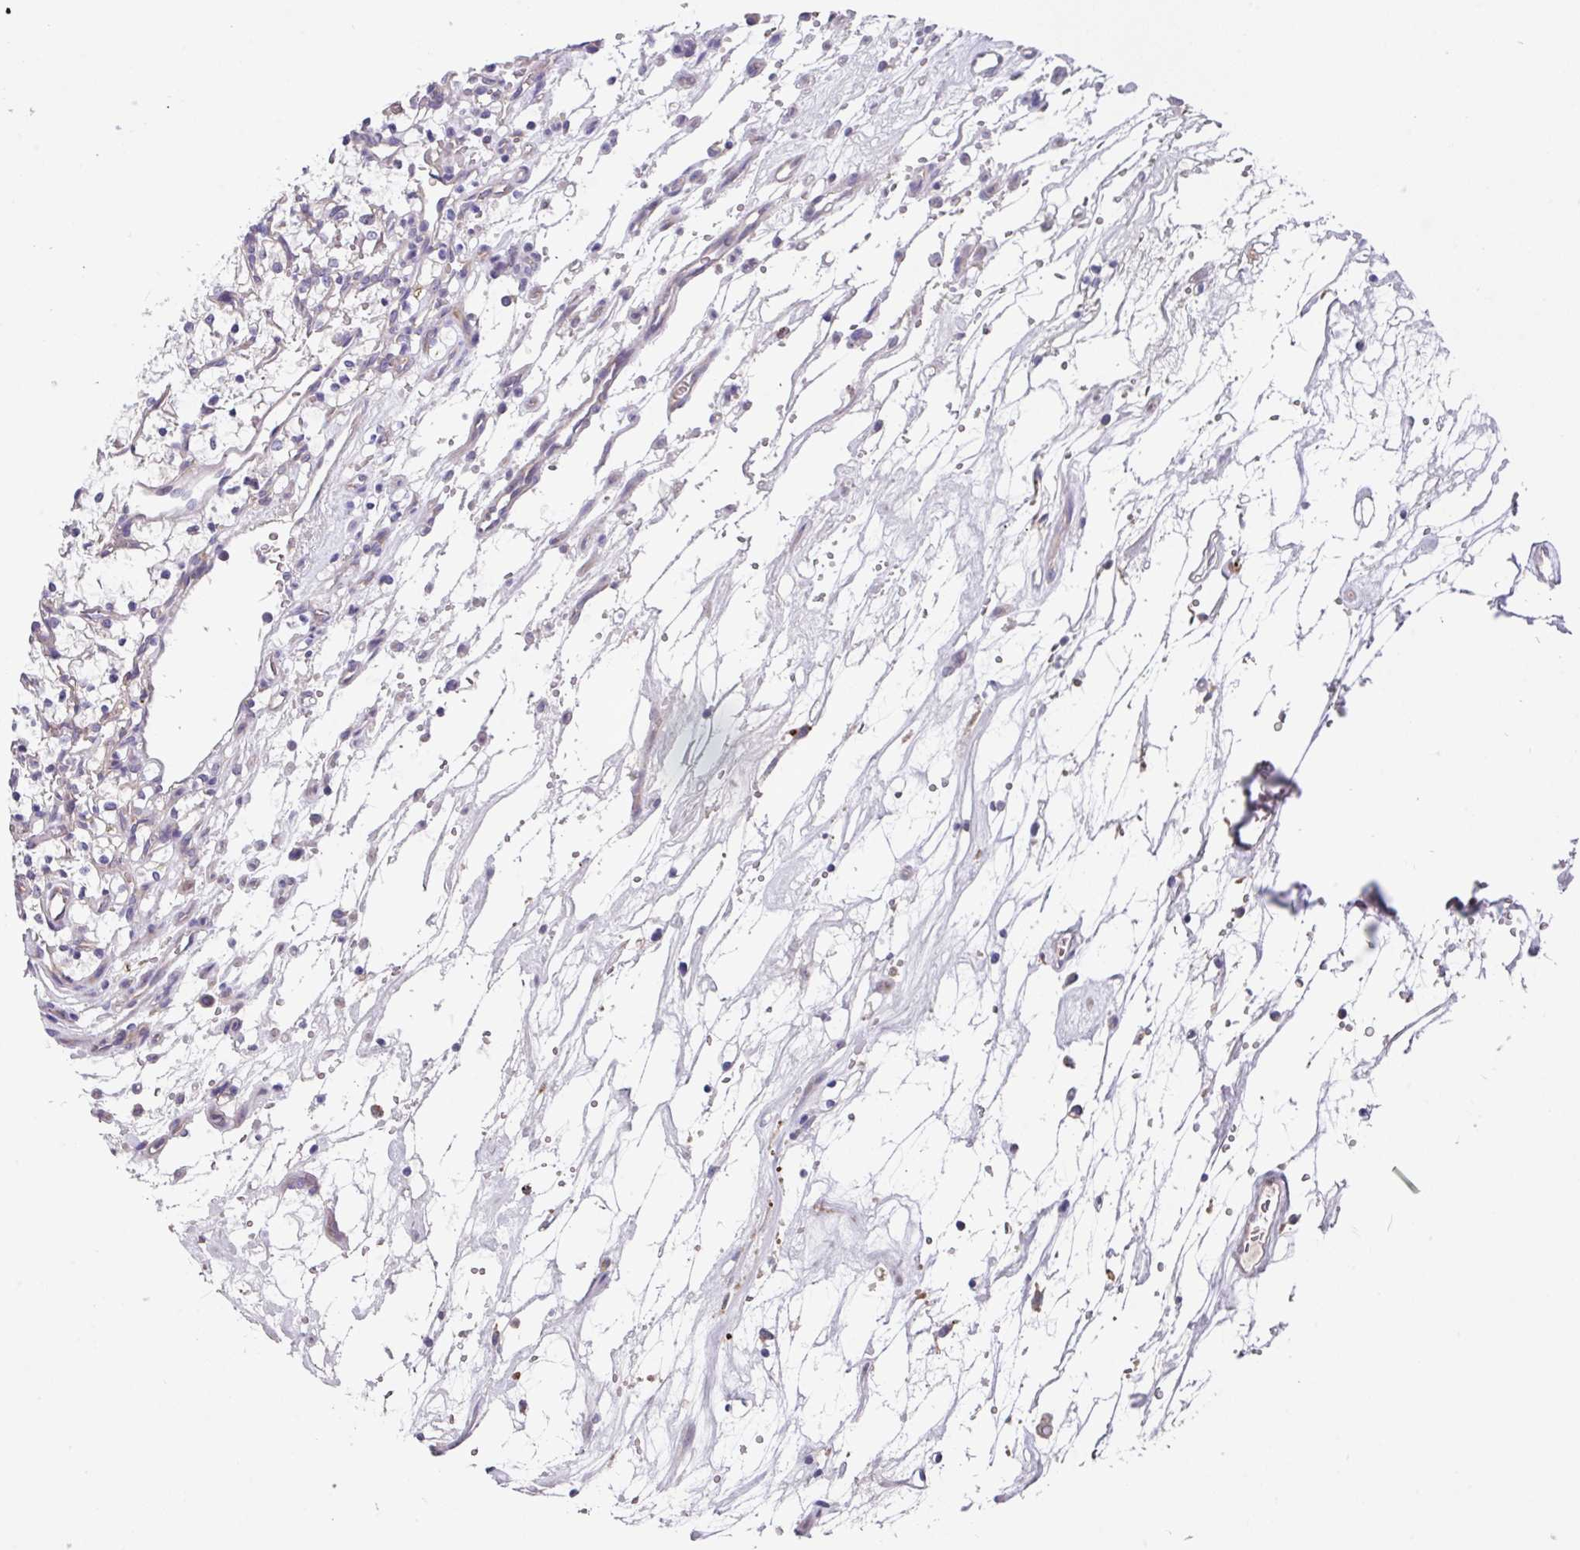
{"staining": {"intensity": "negative", "quantity": "none", "location": "none"}, "tissue": "renal cancer", "cell_type": "Tumor cells", "image_type": "cancer", "snomed": [{"axis": "morphology", "description": "Adenocarcinoma, NOS"}, {"axis": "topography", "description": "Kidney"}], "caption": "A photomicrograph of human renal adenocarcinoma is negative for staining in tumor cells.", "gene": "EIF4B", "patient": {"sex": "female", "age": 69}}